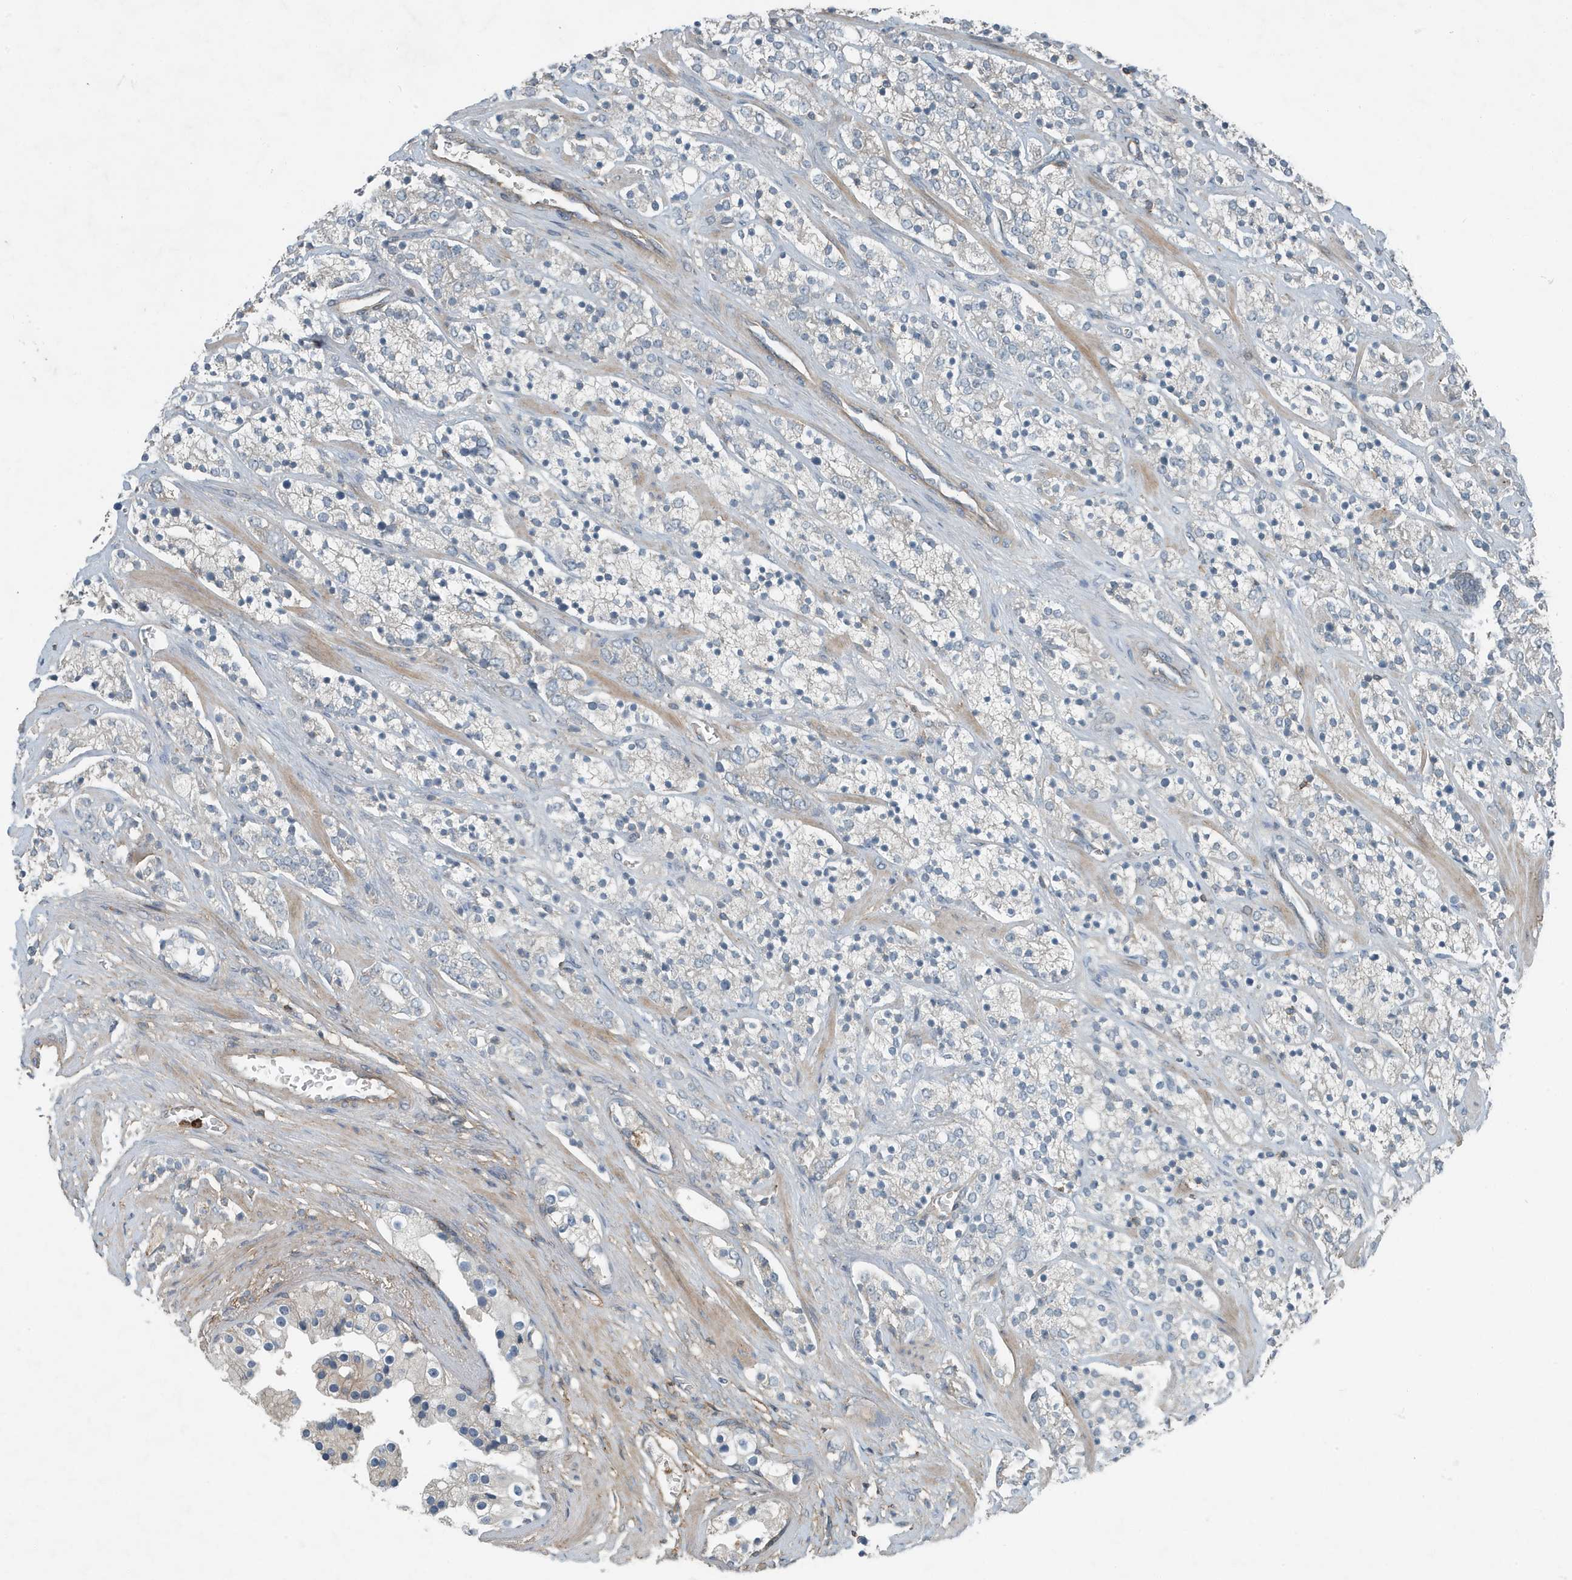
{"staining": {"intensity": "negative", "quantity": "none", "location": "none"}, "tissue": "prostate cancer", "cell_type": "Tumor cells", "image_type": "cancer", "snomed": [{"axis": "morphology", "description": "Adenocarcinoma, High grade"}, {"axis": "topography", "description": "Prostate"}], "caption": "This is an IHC photomicrograph of human prostate cancer (adenocarcinoma (high-grade)). There is no expression in tumor cells.", "gene": "DAPP1", "patient": {"sex": "male", "age": 71}}